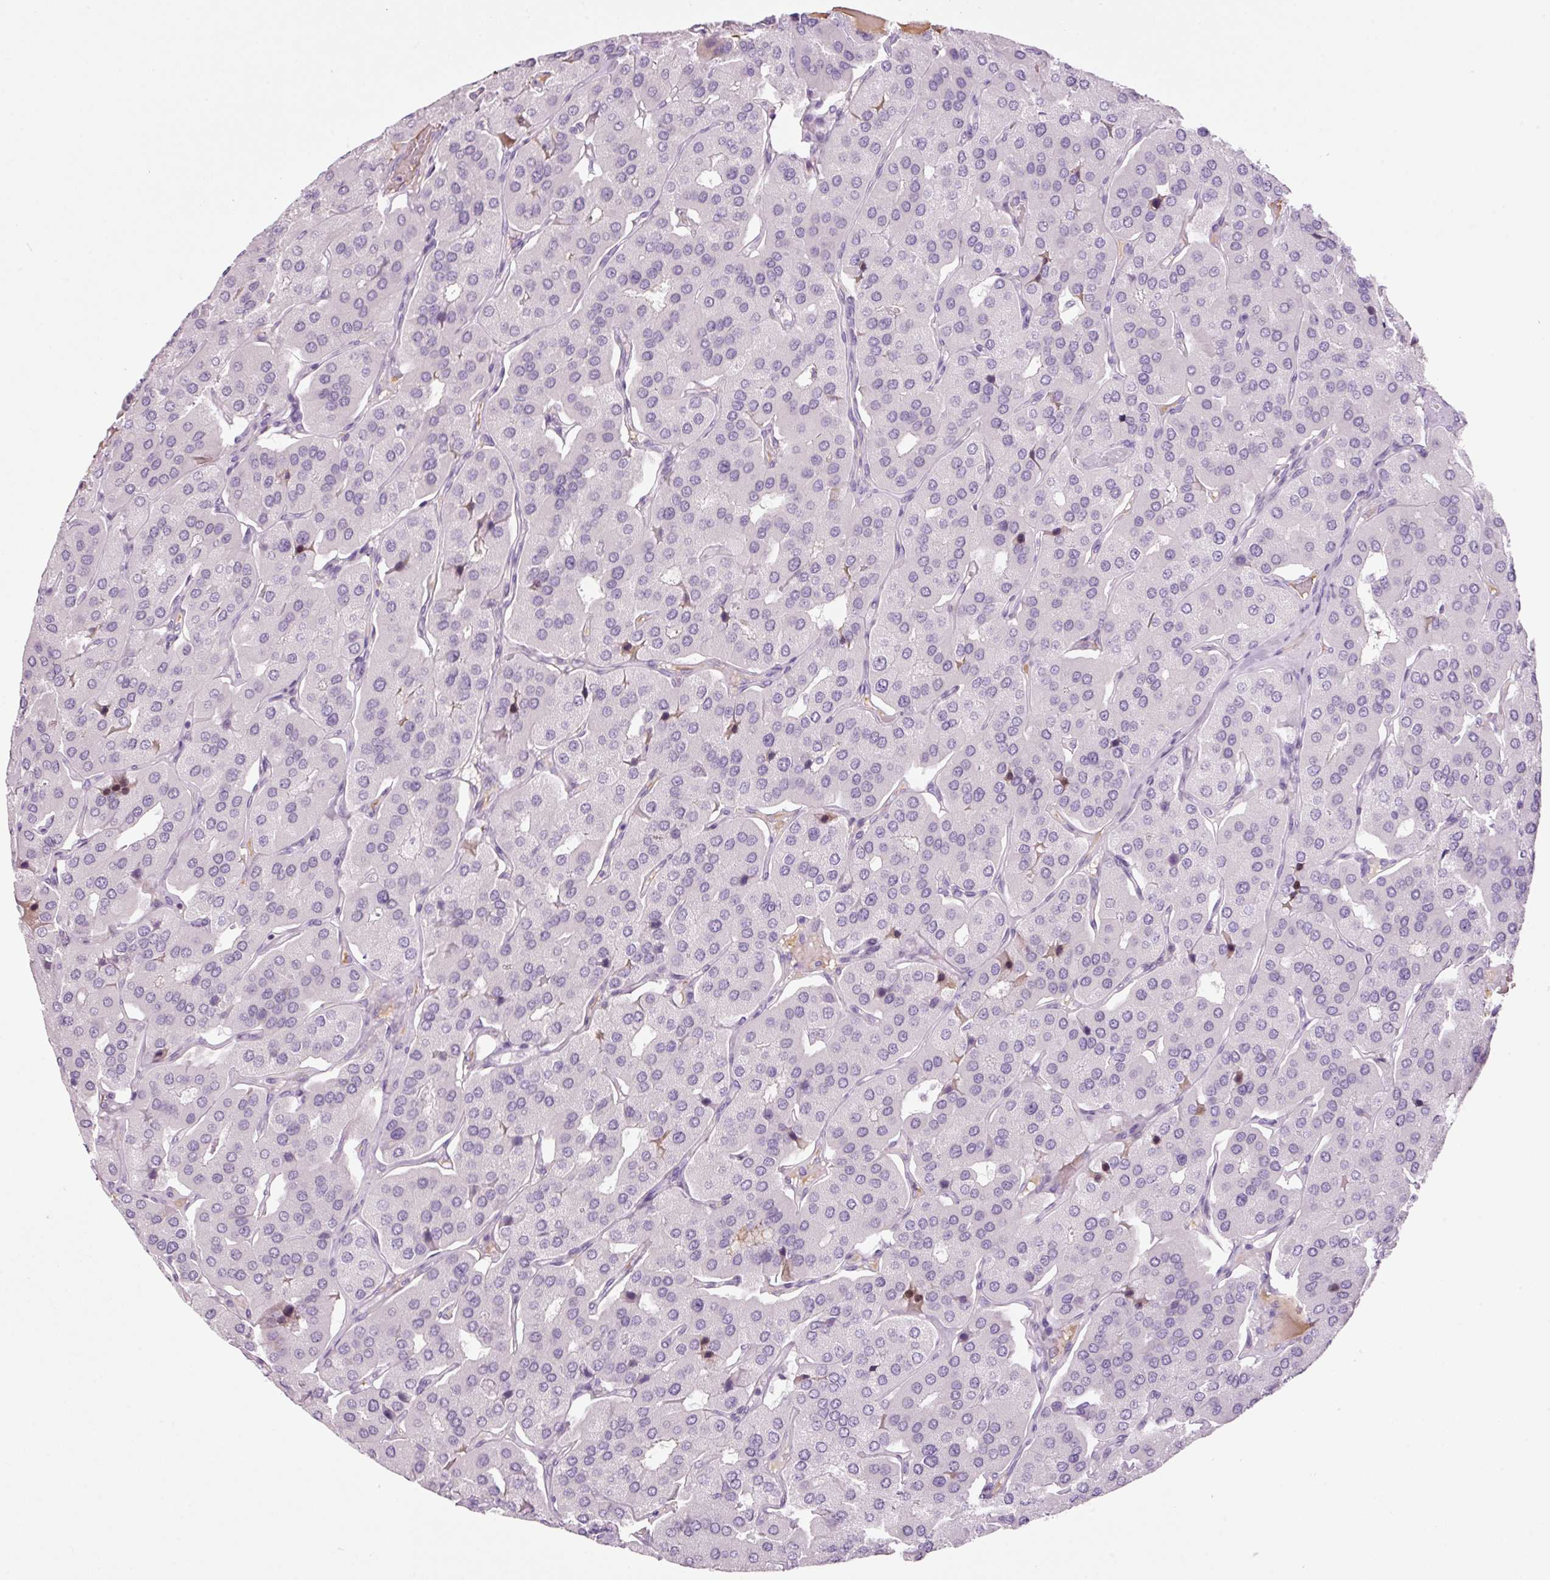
{"staining": {"intensity": "negative", "quantity": "none", "location": "none"}, "tissue": "parathyroid gland", "cell_type": "Glandular cells", "image_type": "normal", "snomed": [{"axis": "morphology", "description": "Normal tissue, NOS"}, {"axis": "morphology", "description": "Adenoma, NOS"}, {"axis": "topography", "description": "Parathyroid gland"}], "caption": "Immunohistochemistry photomicrograph of unremarkable parathyroid gland stained for a protein (brown), which demonstrates no positivity in glandular cells.", "gene": "KLF1", "patient": {"sex": "female", "age": 86}}